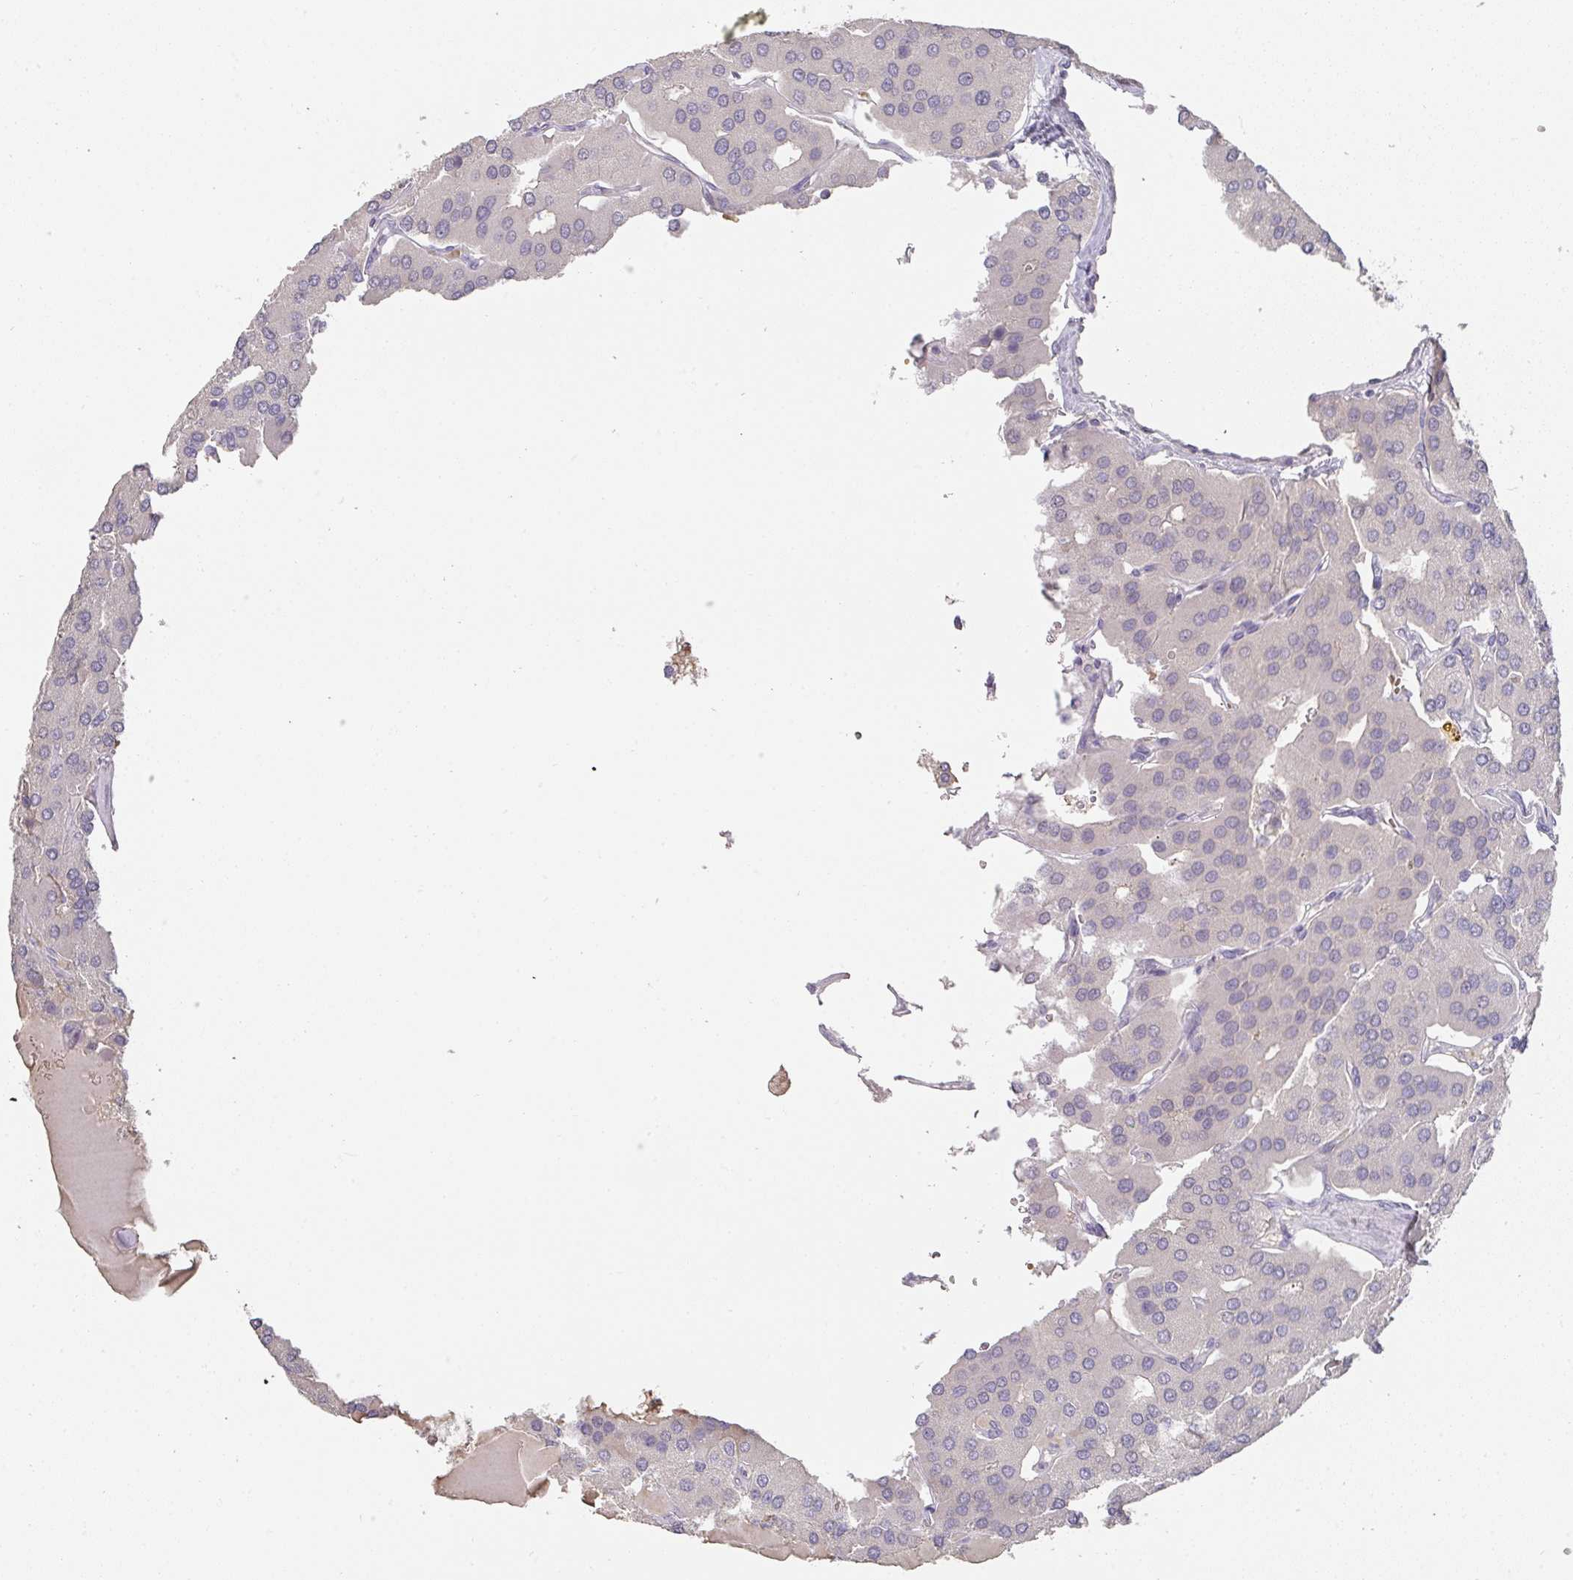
{"staining": {"intensity": "negative", "quantity": "none", "location": "none"}, "tissue": "parathyroid gland", "cell_type": "Glandular cells", "image_type": "normal", "snomed": [{"axis": "morphology", "description": "Normal tissue, NOS"}, {"axis": "morphology", "description": "Adenoma, NOS"}, {"axis": "topography", "description": "Parathyroid gland"}], "caption": "Parathyroid gland was stained to show a protein in brown. There is no significant staining in glandular cells. (DAB IHC, high magnification).", "gene": "FOXN4", "patient": {"sex": "female", "age": 86}}